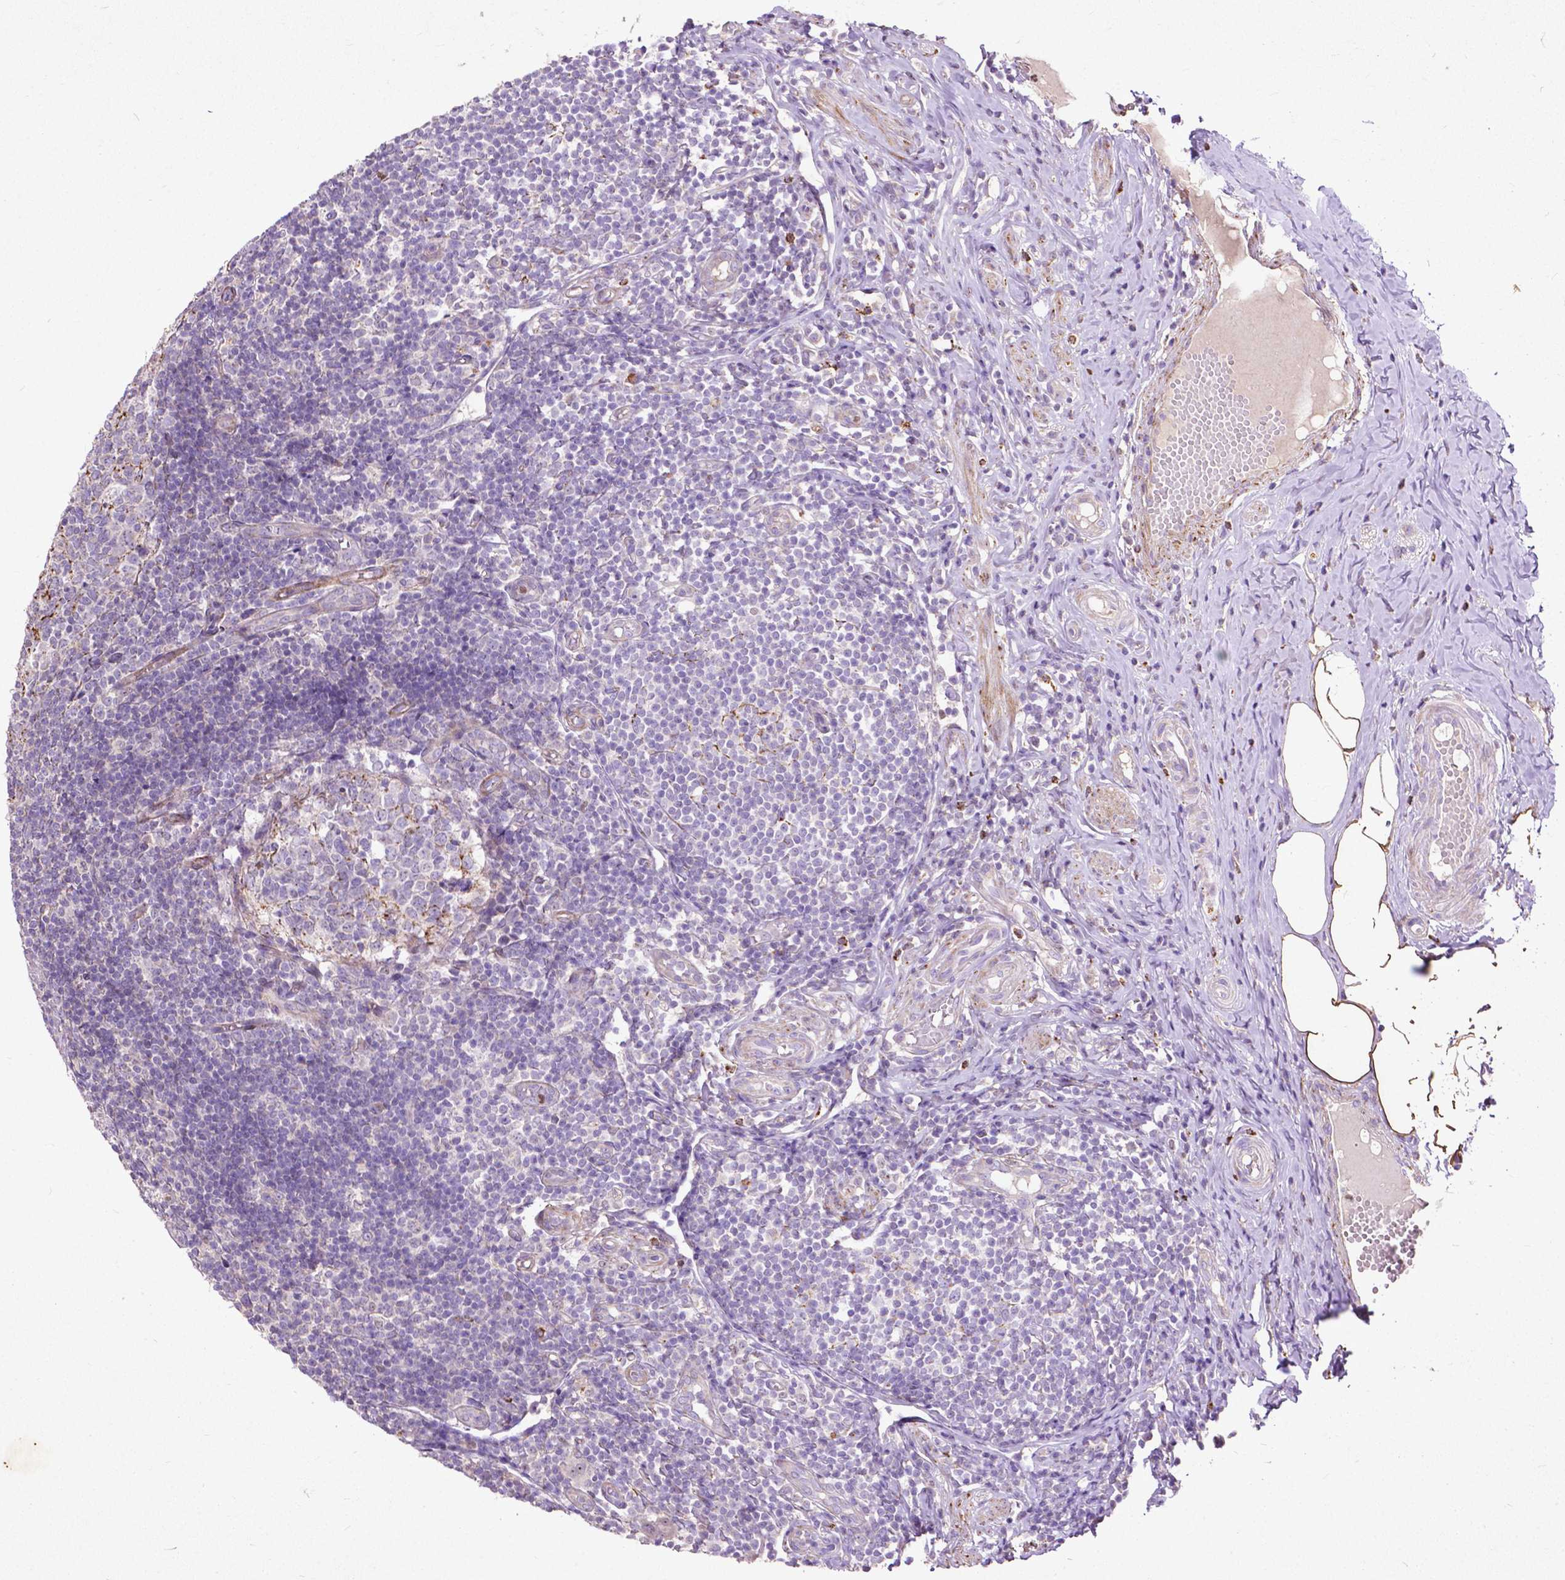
{"staining": {"intensity": "strong", "quantity": ">75%", "location": "cytoplasmic/membranous"}, "tissue": "appendix", "cell_type": "Glandular cells", "image_type": "normal", "snomed": [{"axis": "morphology", "description": "Normal tissue, NOS"}, {"axis": "topography", "description": "Appendix"}], "caption": "DAB immunohistochemical staining of benign appendix displays strong cytoplasmic/membranous protein staining in approximately >75% of glandular cells. The staining was performed using DAB, with brown indicating positive protein expression. Nuclei are stained blue with hematoxylin.", "gene": "THEGL", "patient": {"sex": "male", "age": 18}}